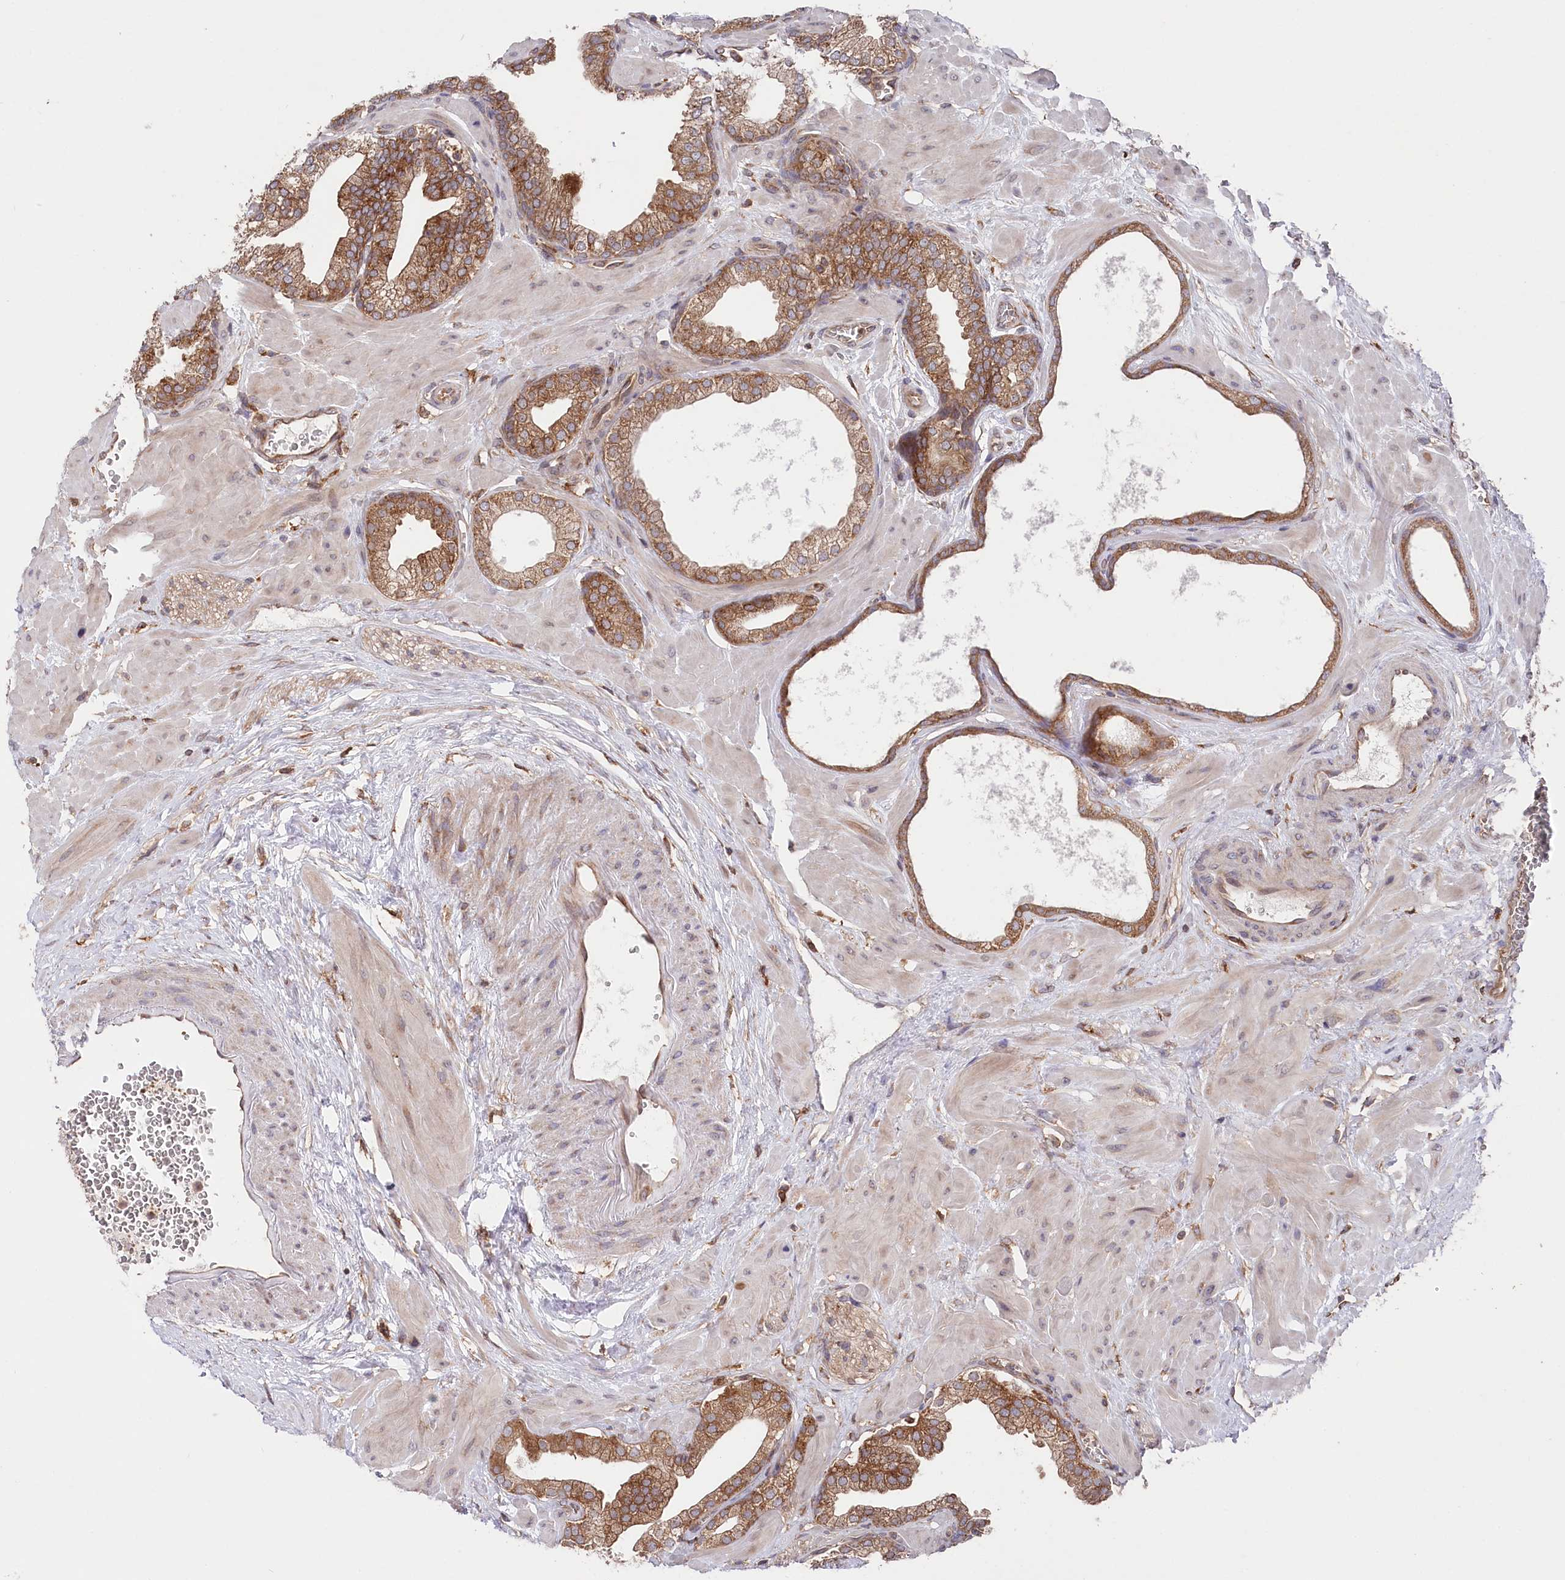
{"staining": {"intensity": "moderate", "quantity": ">75%", "location": "cytoplasmic/membranous"}, "tissue": "prostate", "cell_type": "Glandular cells", "image_type": "normal", "snomed": [{"axis": "morphology", "description": "Normal tissue, NOS"}, {"axis": "morphology", "description": "Urothelial carcinoma, Low grade"}, {"axis": "topography", "description": "Urinary bladder"}, {"axis": "topography", "description": "Prostate"}], "caption": "A brown stain highlights moderate cytoplasmic/membranous expression of a protein in glandular cells of benign prostate. (Stains: DAB (3,3'-diaminobenzidine) in brown, nuclei in blue, Microscopy: brightfield microscopy at high magnification).", "gene": "PPP1R21", "patient": {"sex": "male", "age": 60}}